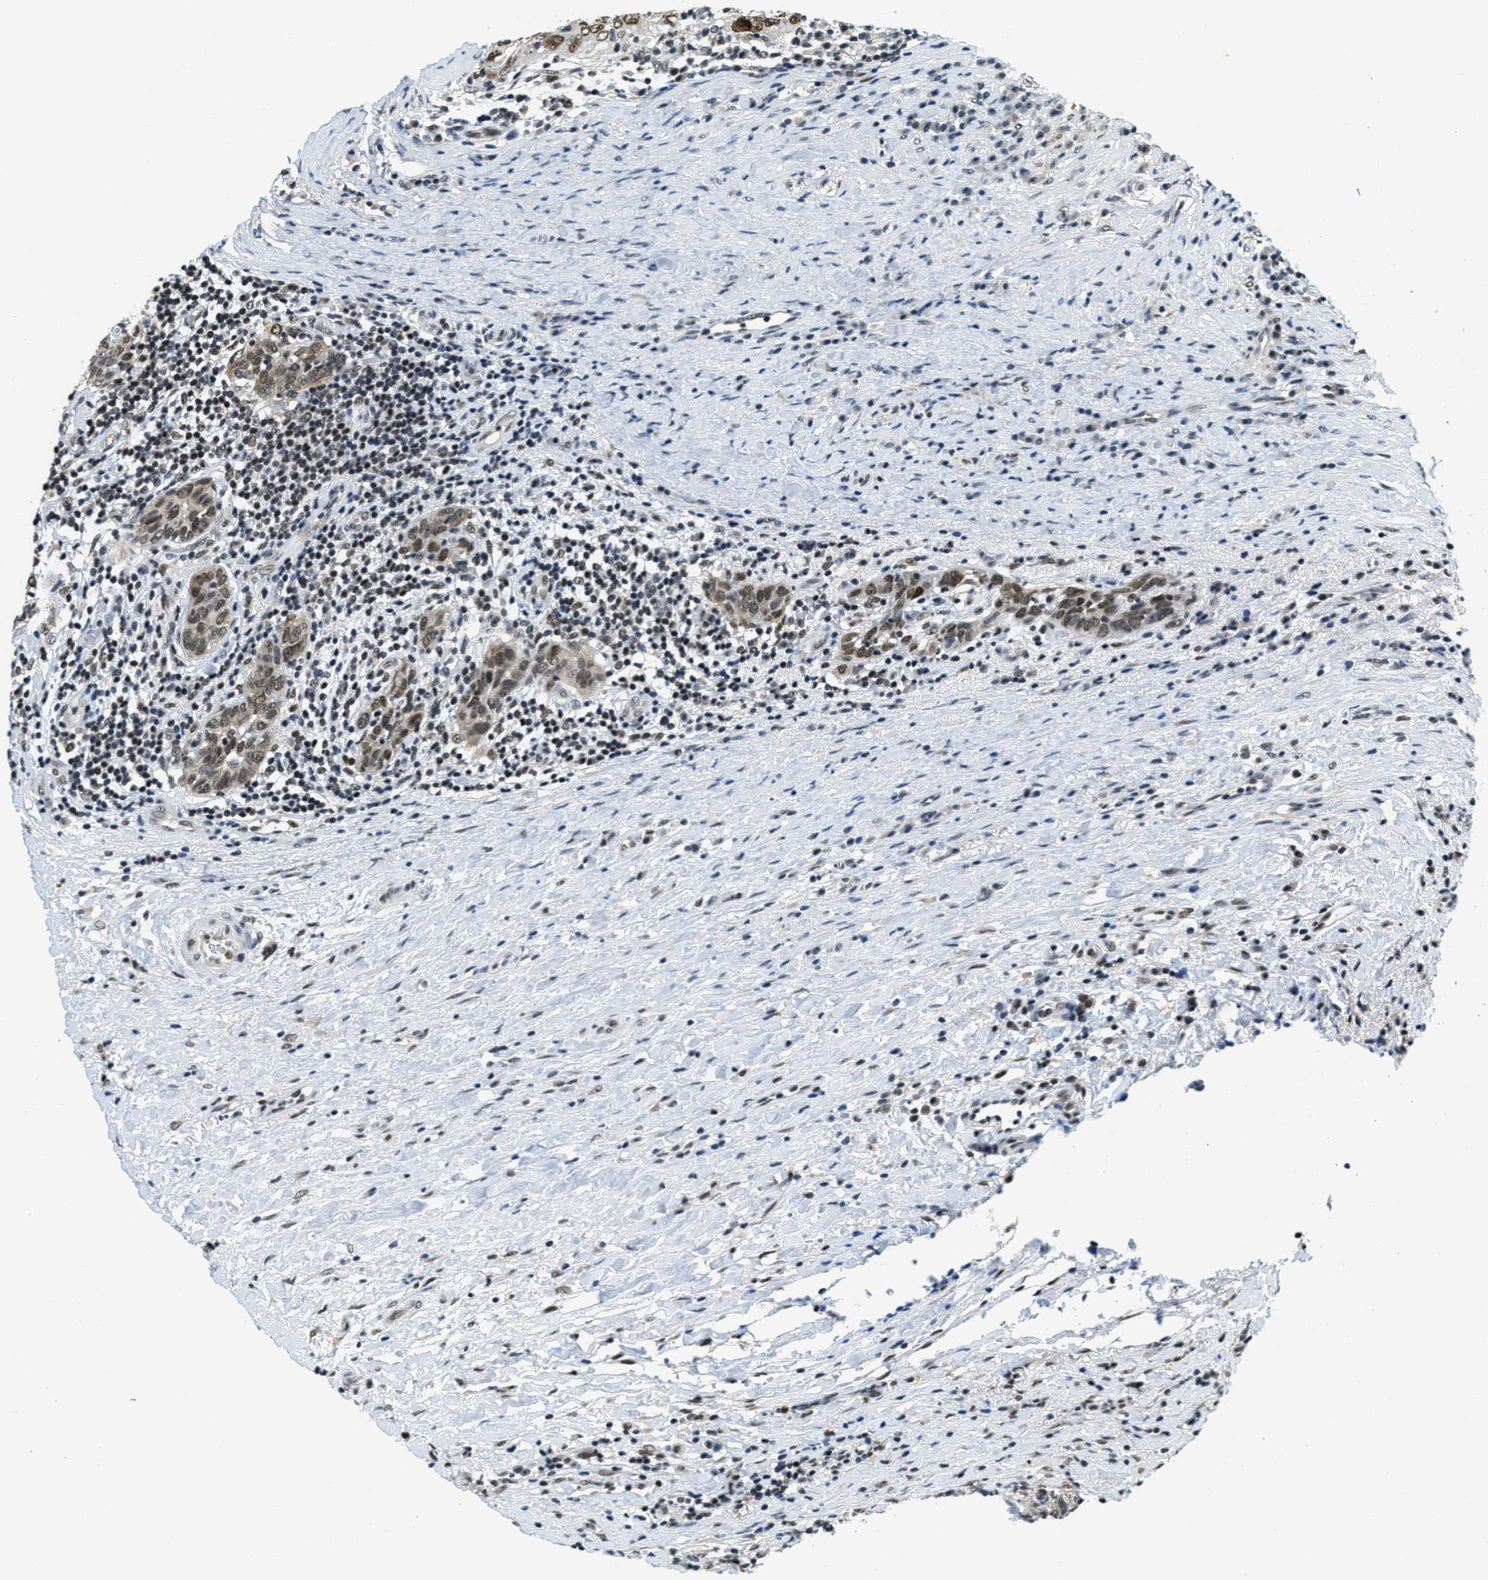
{"staining": {"intensity": "moderate", "quantity": ">75%", "location": "nuclear"}, "tissue": "breast cancer", "cell_type": "Tumor cells", "image_type": "cancer", "snomed": [{"axis": "morphology", "description": "Duct carcinoma"}, {"axis": "topography", "description": "Breast"}], "caption": "This photomicrograph demonstrates IHC staining of human breast cancer, with medium moderate nuclear positivity in approximately >75% of tumor cells.", "gene": "SSB", "patient": {"sex": "female", "age": 37}}